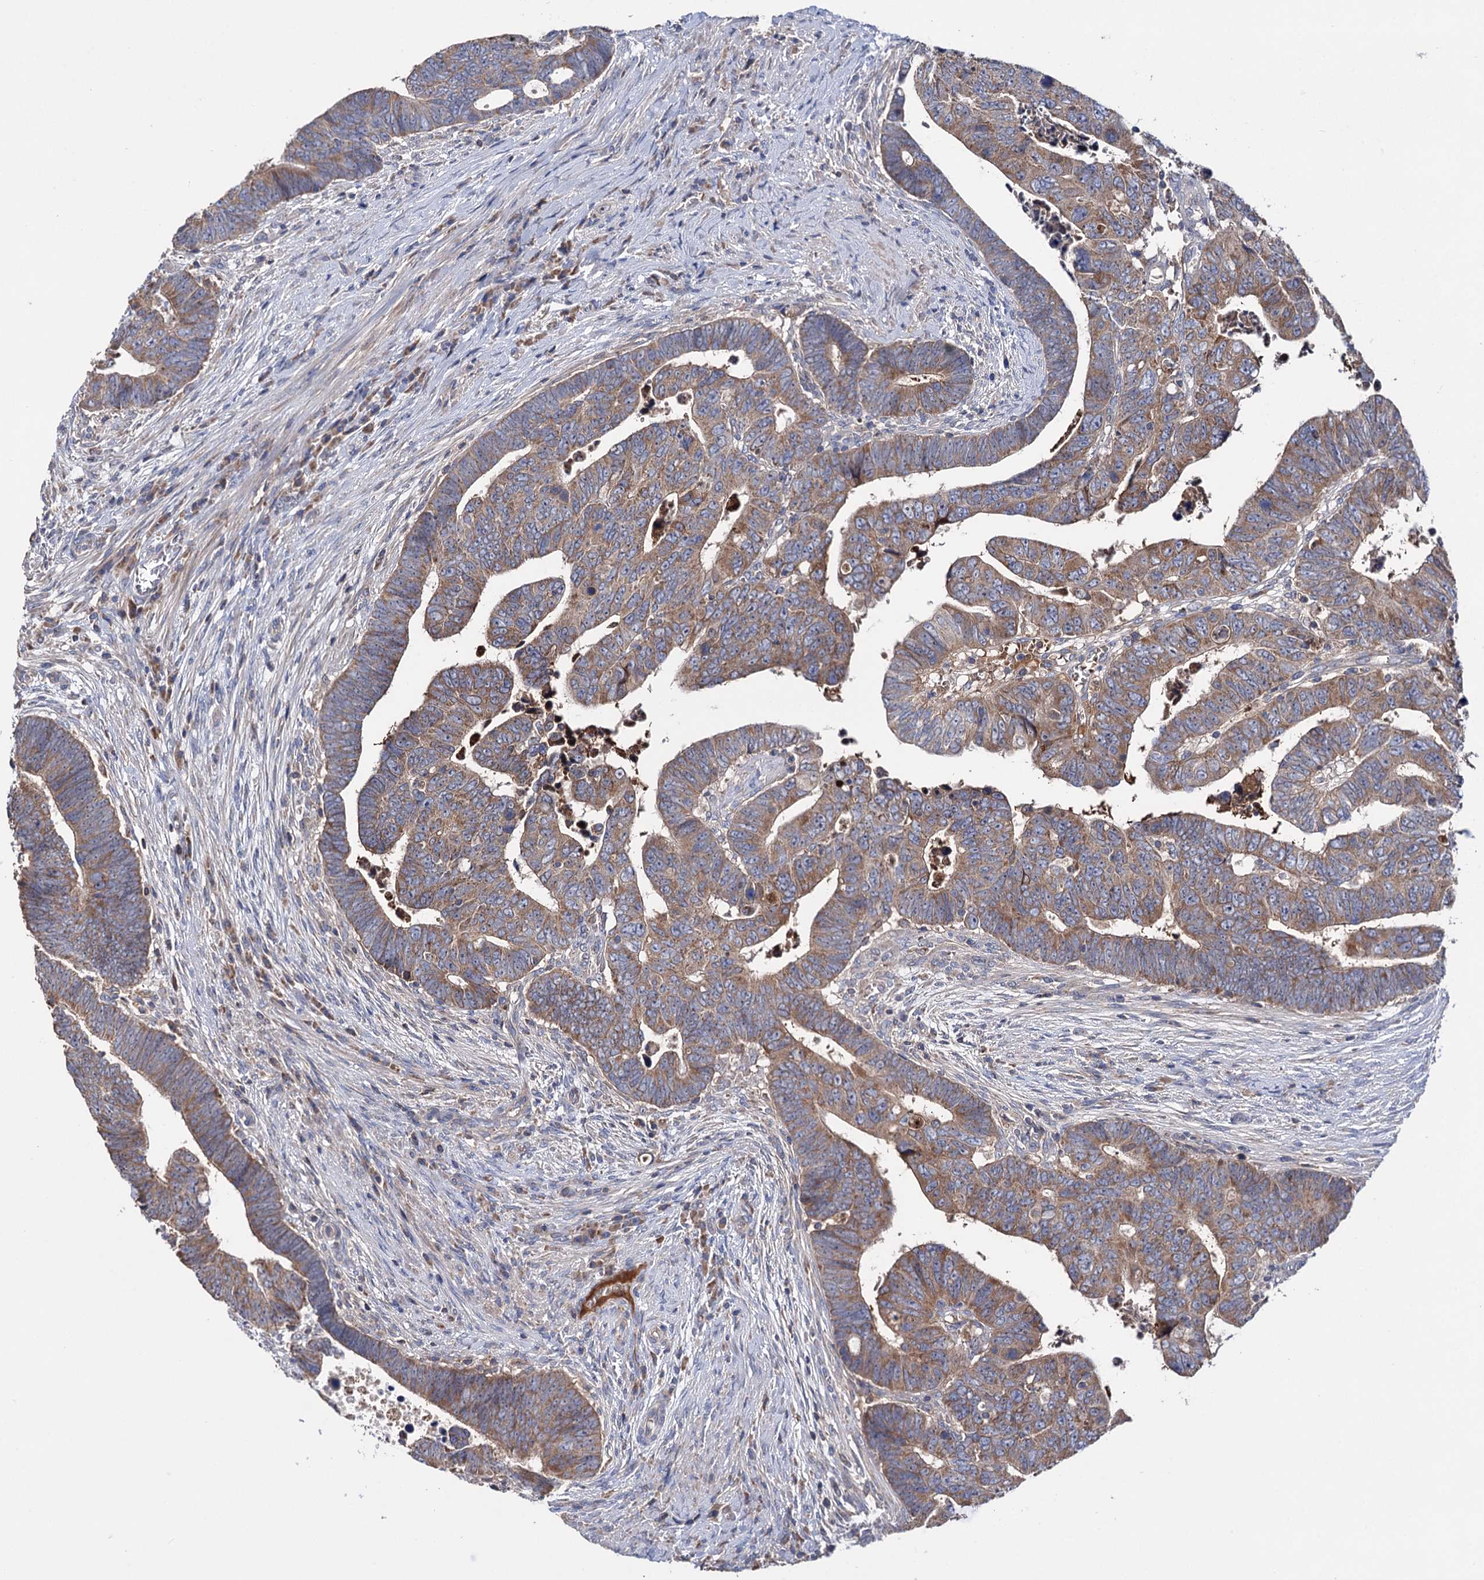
{"staining": {"intensity": "moderate", "quantity": ">75%", "location": "cytoplasmic/membranous"}, "tissue": "colorectal cancer", "cell_type": "Tumor cells", "image_type": "cancer", "snomed": [{"axis": "morphology", "description": "Normal tissue, NOS"}, {"axis": "morphology", "description": "Adenocarcinoma, NOS"}, {"axis": "topography", "description": "Rectum"}], "caption": "Immunohistochemistry (IHC) photomicrograph of colorectal cancer (adenocarcinoma) stained for a protein (brown), which shows medium levels of moderate cytoplasmic/membranous positivity in about >75% of tumor cells.", "gene": "CLPB", "patient": {"sex": "female", "age": 65}}